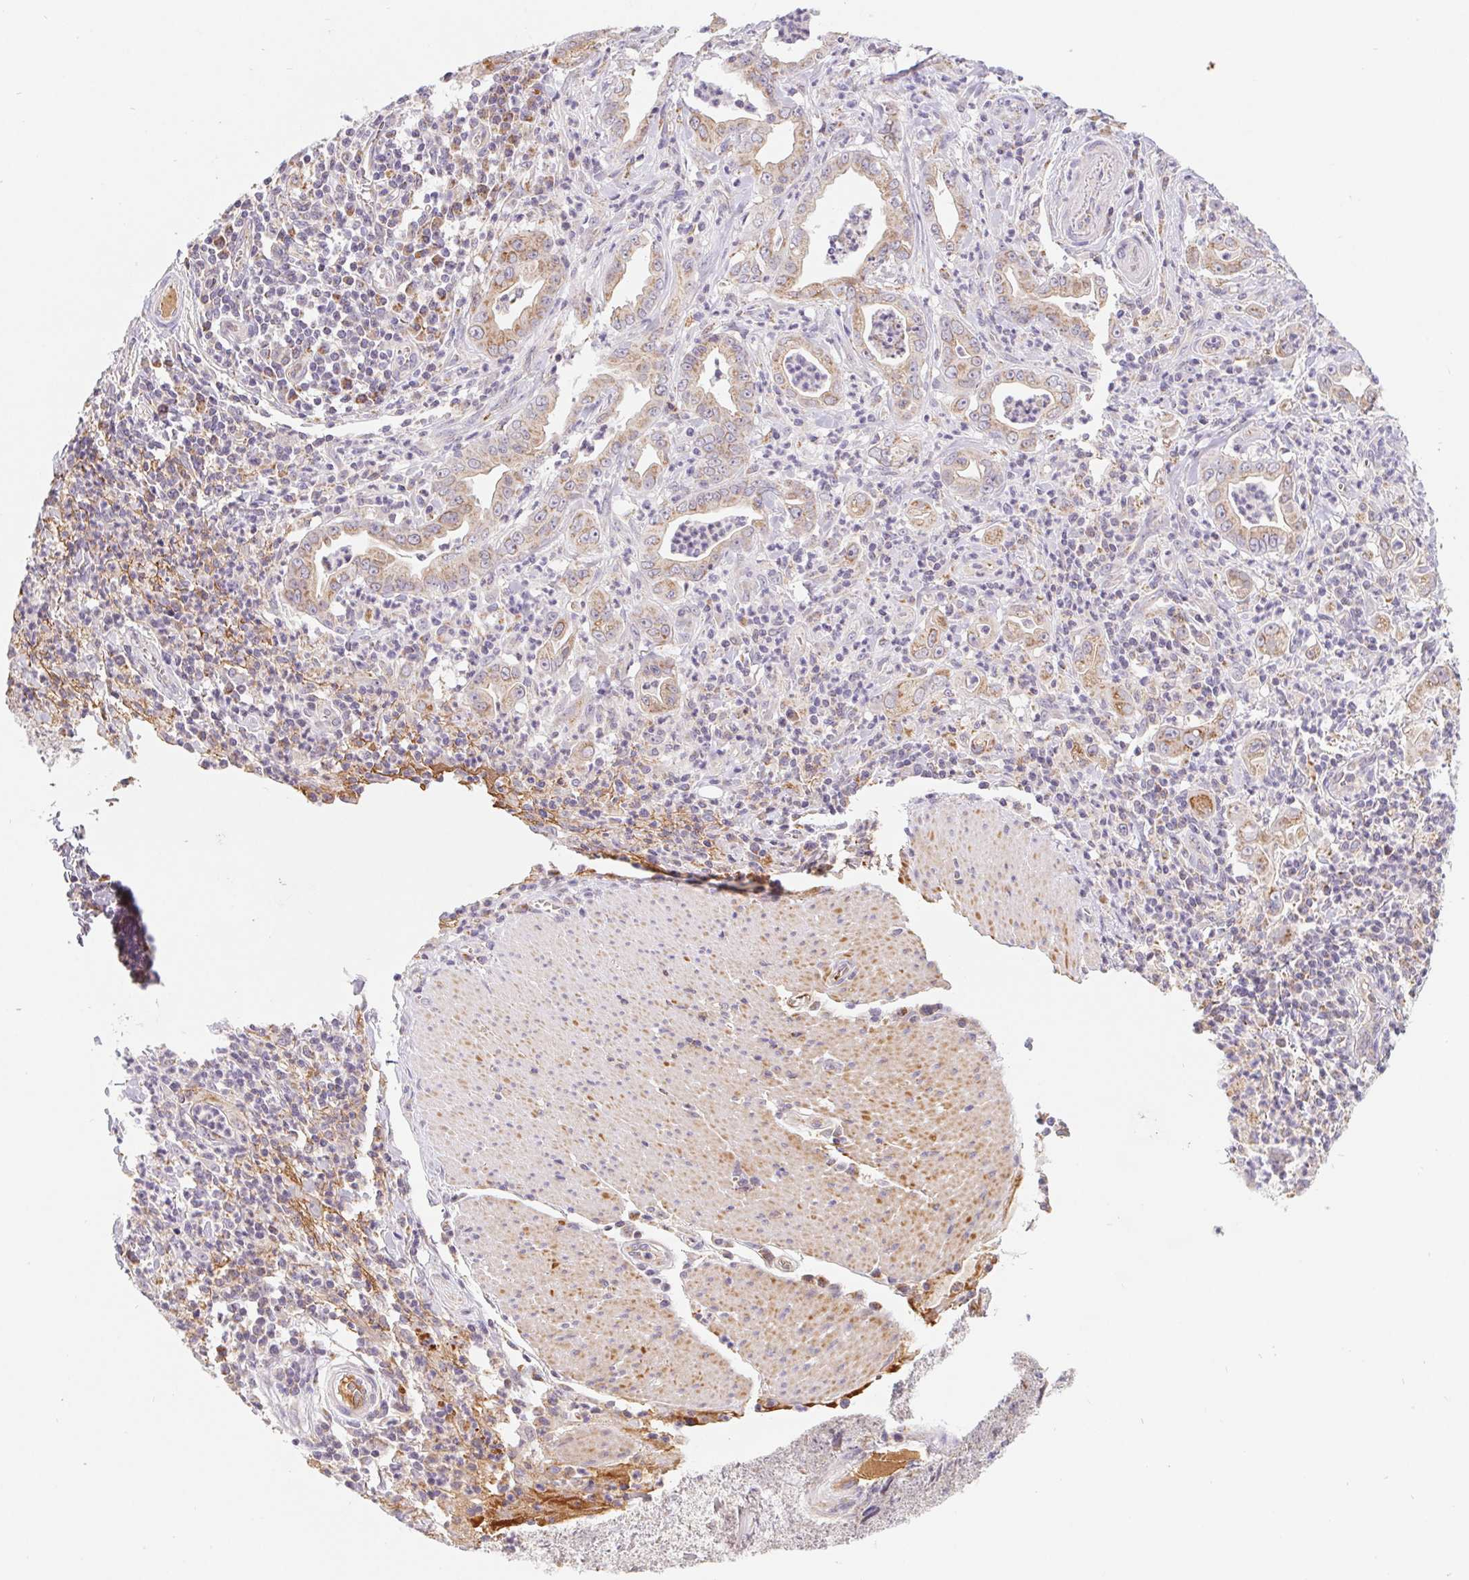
{"staining": {"intensity": "weak", "quantity": "25%-75%", "location": "cytoplasmic/membranous"}, "tissue": "stomach cancer", "cell_type": "Tumor cells", "image_type": "cancer", "snomed": [{"axis": "morphology", "description": "Adenocarcinoma, NOS"}, {"axis": "topography", "description": "Stomach, upper"}], "caption": "Immunohistochemical staining of human stomach cancer (adenocarcinoma) reveals weak cytoplasmic/membranous protein expression in approximately 25%-75% of tumor cells.", "gene": "EMC6", "patient": {"sex": "female", "age": 79}}